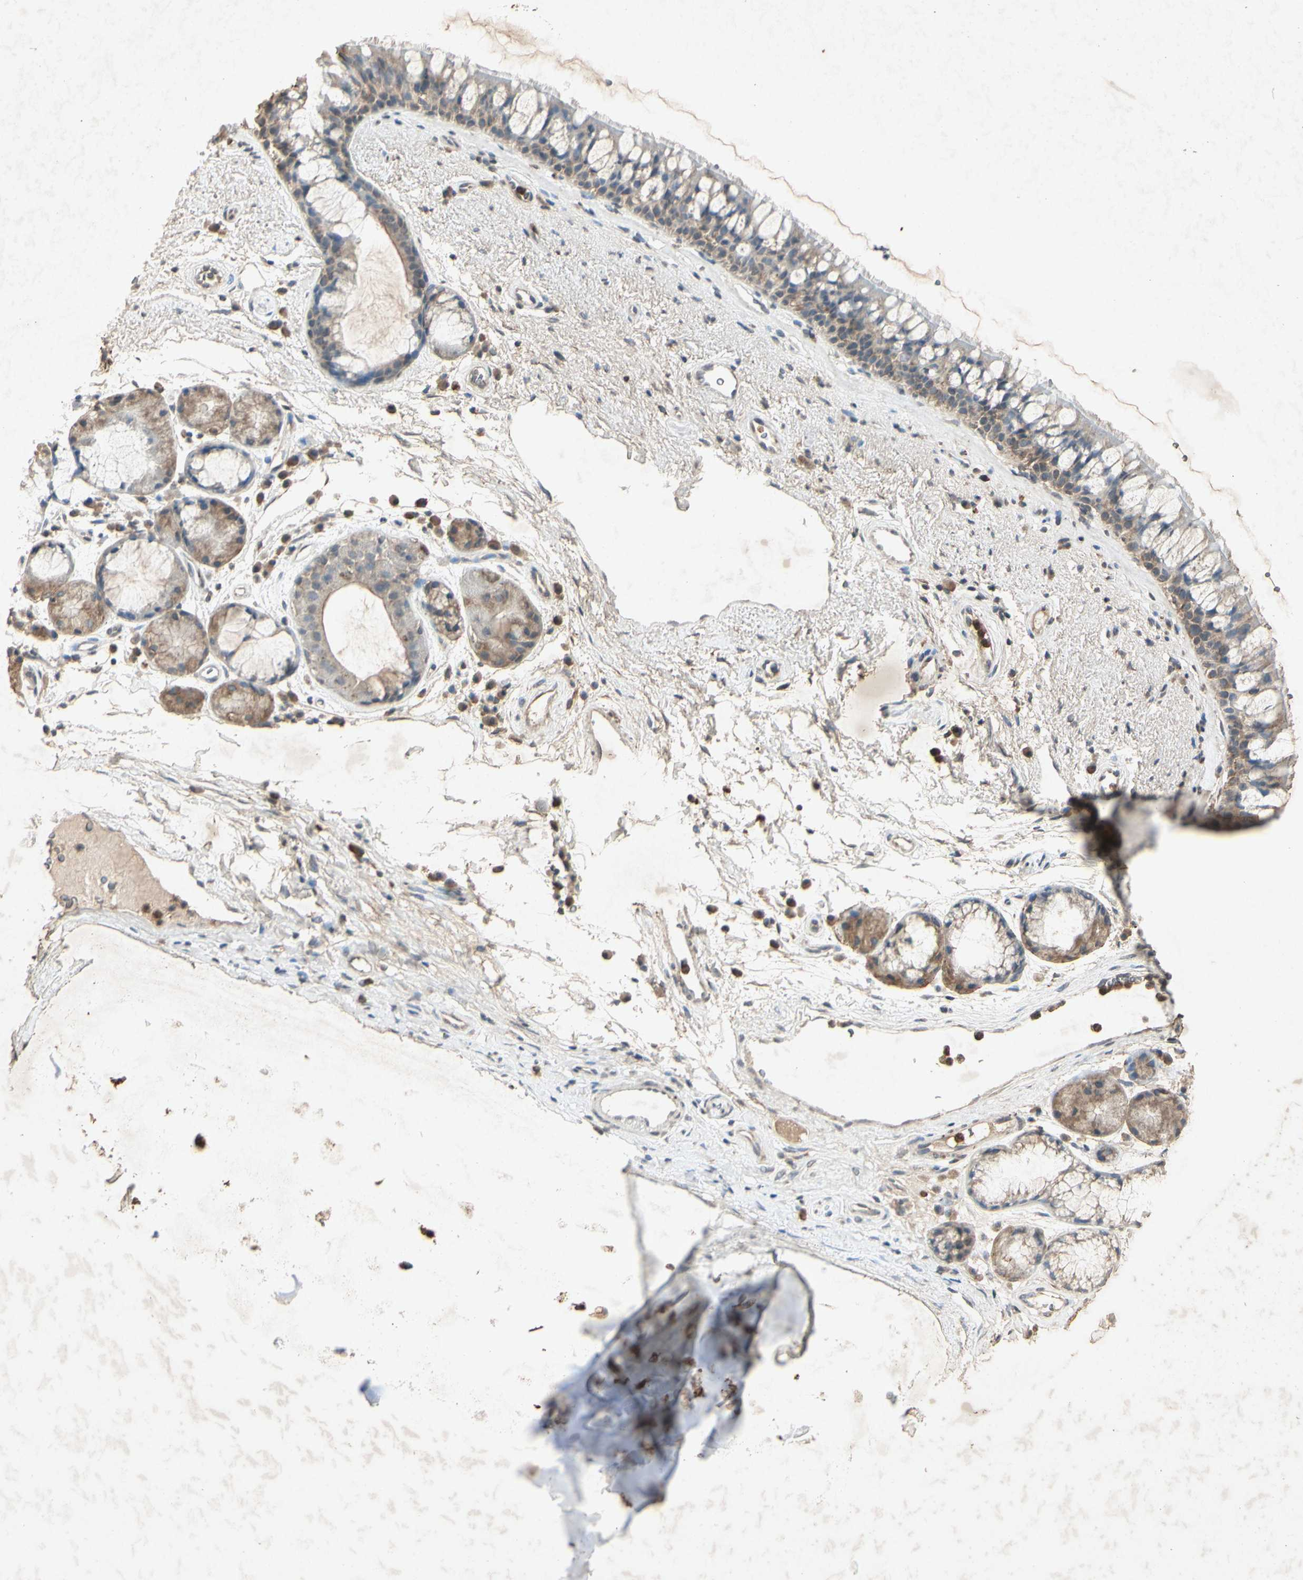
{"staining": {"intensity": "weak", "quantity": ">75%", "location": "cytoplasmic/membranous"}, "tissue": "bronchus", "cell_type": "Respiratory epithelial cells", "image_type": "normal", "snomed": [{"axis": "morphology", "description": "Normal tissue, NOS"}, {"axis": "topography", "description": "Bronchus"}], "caption": "Human bronchus stained for a protein (brown) displays weak cytoplasmic/membranous positive expression in approximately >75% of respiratory epithelial cells.", "gene": "MSRB1", "patient": {"sex": "female", "age": 54}}